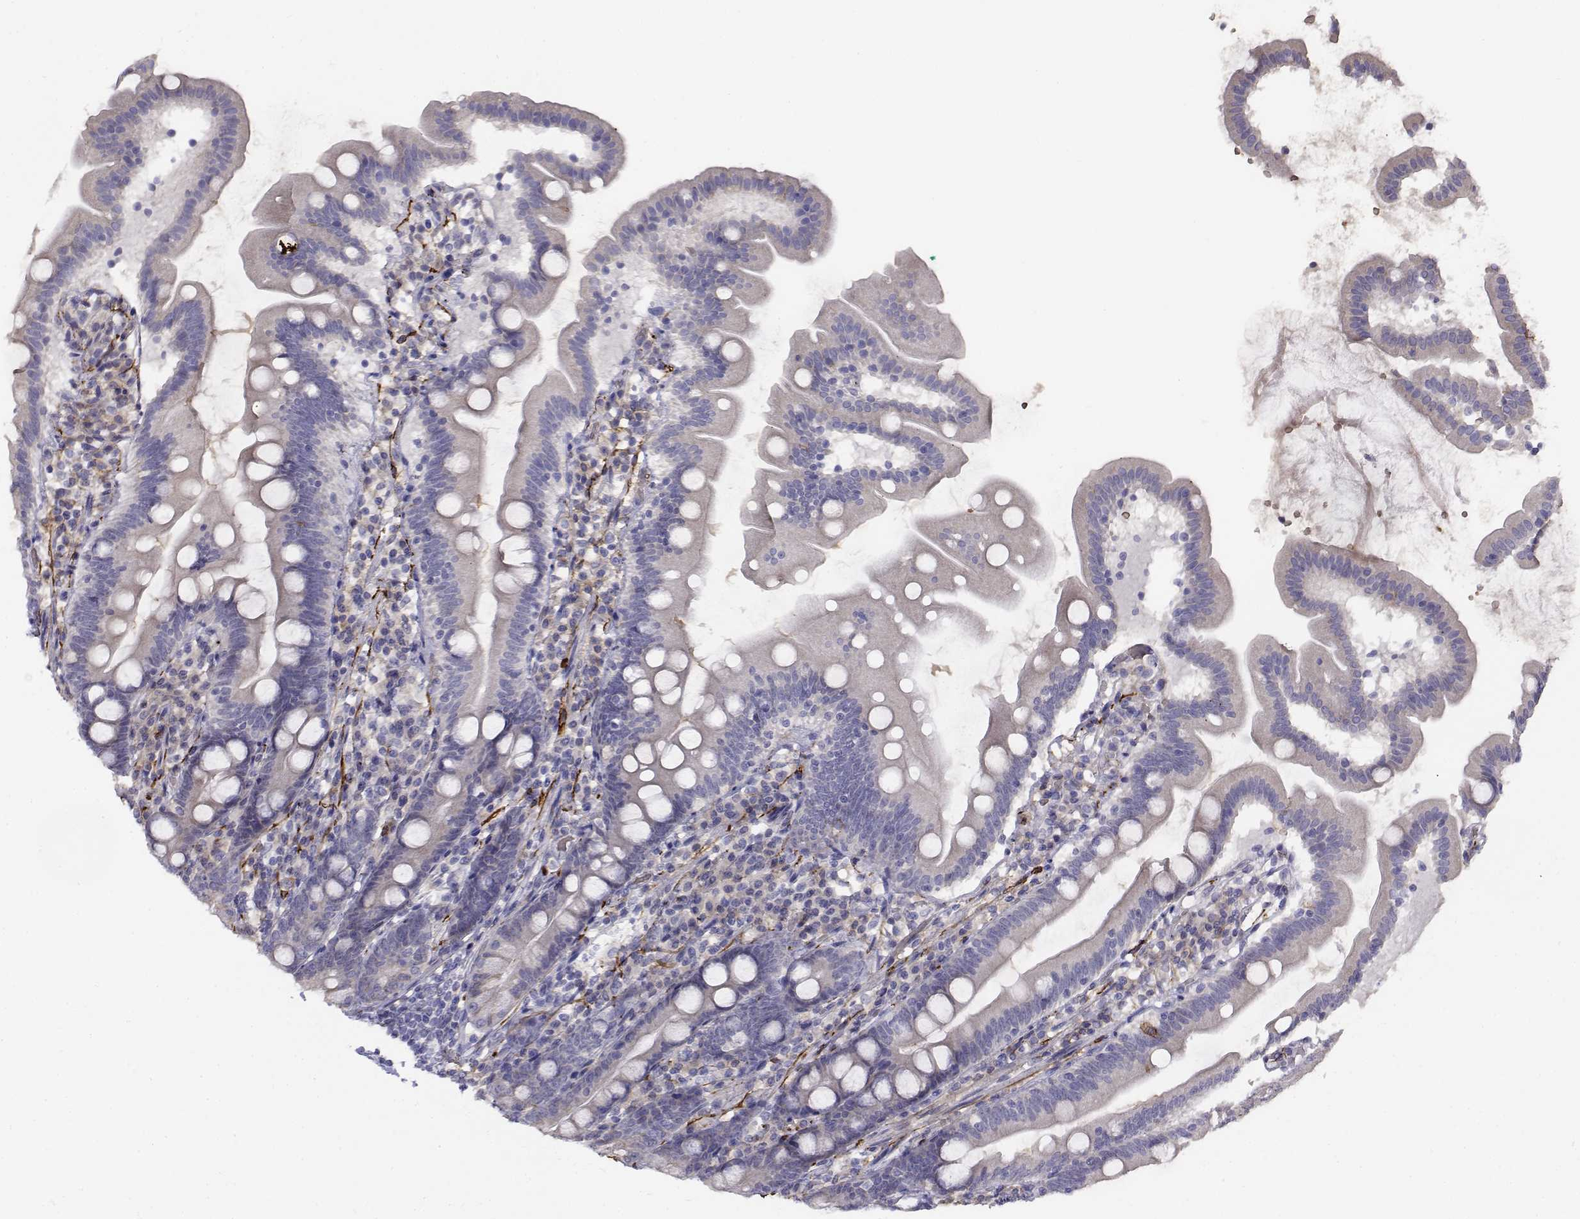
{"staining": {"intensity": "negative", "quantity": "none", "location": "none"}, "tissue": "duodenum", "cell_type": "Glandular cells", "image_type": "normal", "snomed": [{"axis": "morphology", "description": "Normal tissue, NOS"}, {"axis": "topography", "description": "Duodenum"}], "caption": "High magnification brightfield microscopy of benign duodenum stained with DAB (3,3'-diaminobenzidine) (brown) and counterstained with hematoxylin (blue): glandular cells show no significant positivity. The staining was performed using DAB (3,3'-diaminobenzidine) to visualize the protein expression in brown, while the nuclei were stained in blue with hematoxylin (Magnification: 20x).", "gene": "CADM1", "patient": {"sex": "female", "age": 67}}